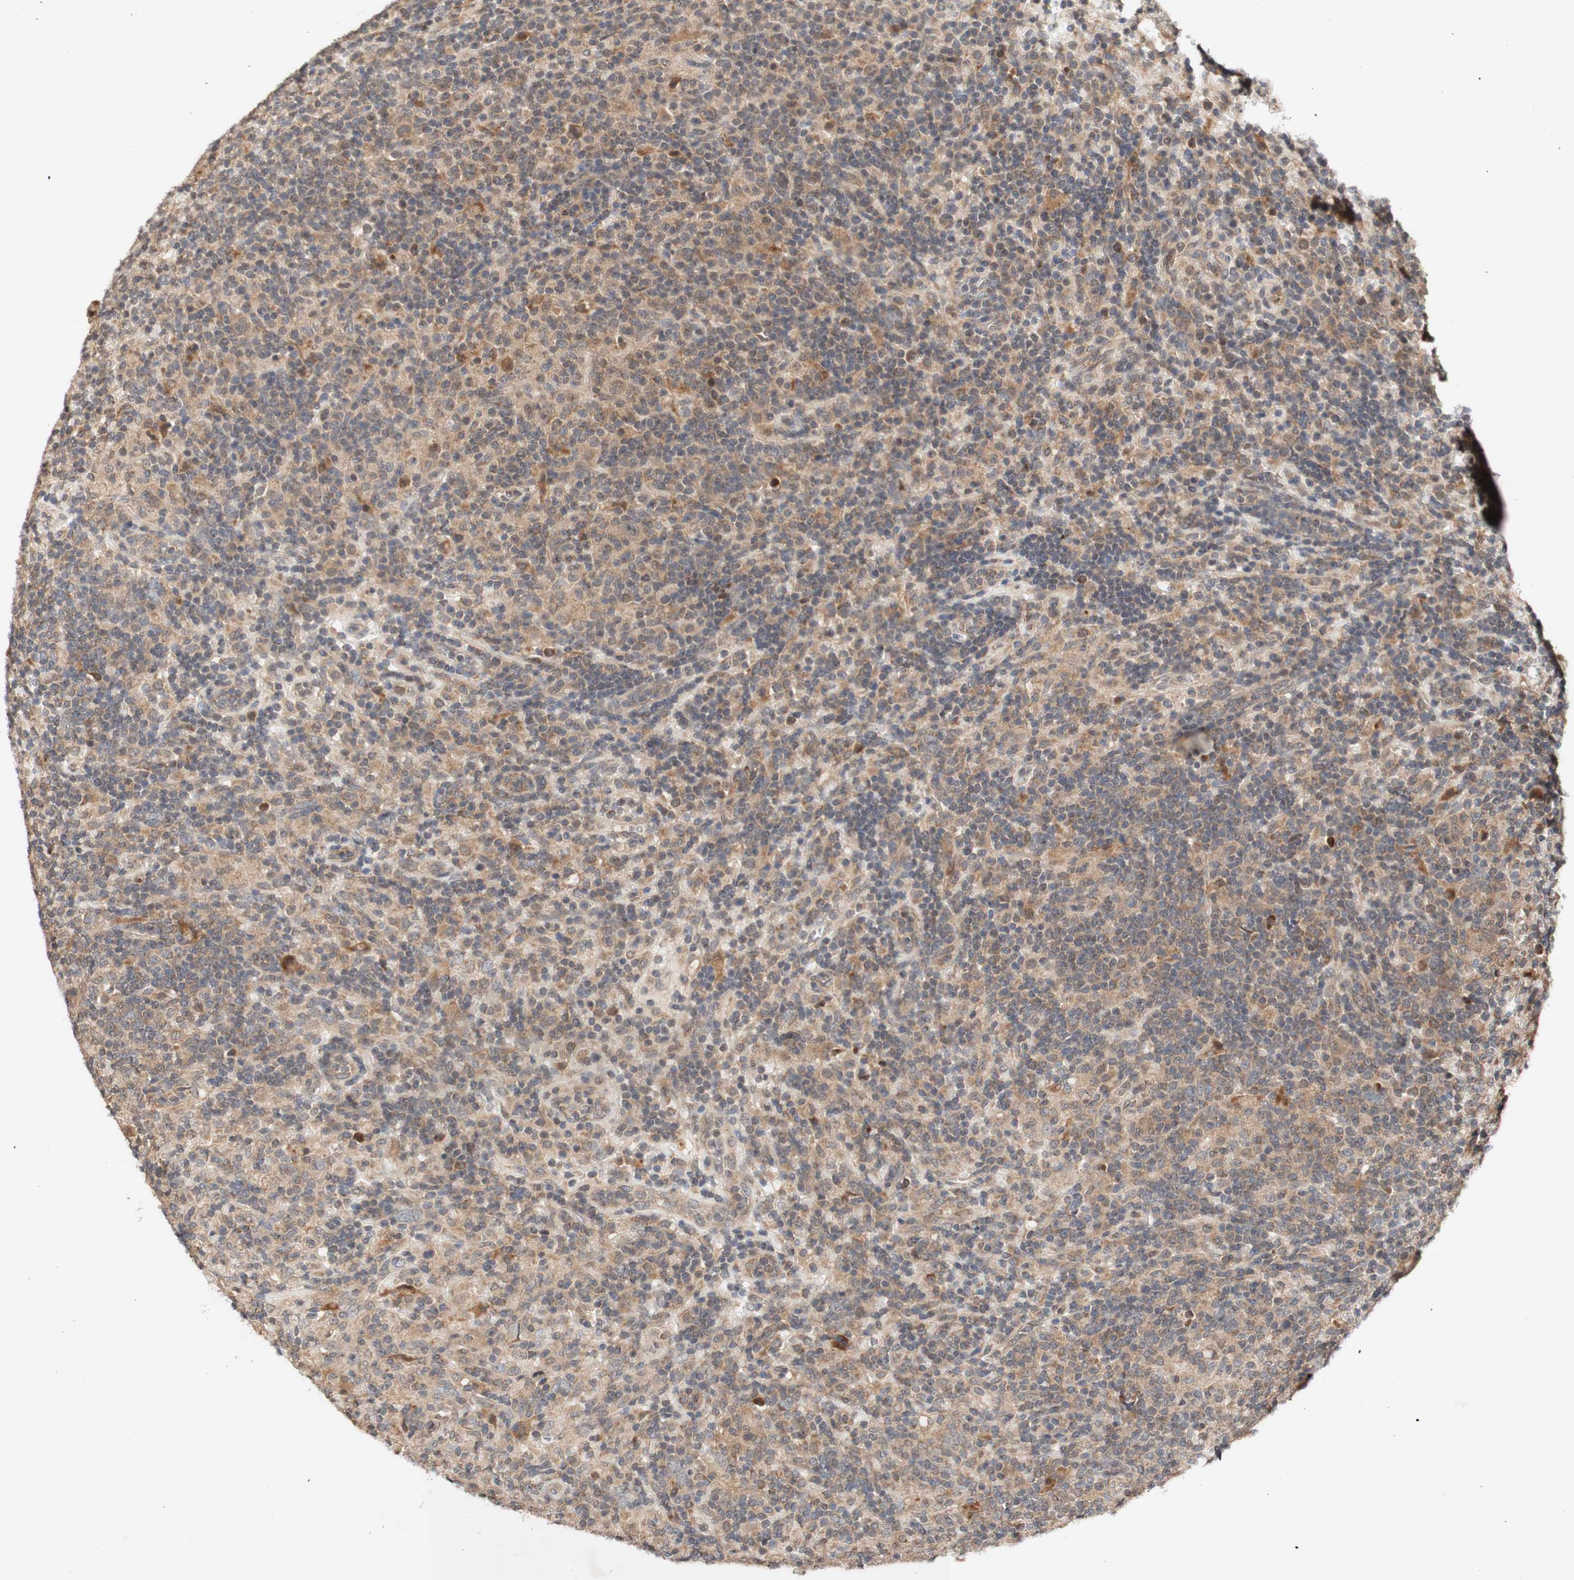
{"staining": {"intensity": "weak", "quantity": ">75%", "location": "cytoplasmic/membranous"}, "tissue": "lymphoma", "cell_type": "Tumor cells", "image_type": "cancer", "snomed": [{"axis": "morphology", "description": "Hodgkin's disease, NOS"}, {"axis": "topography", "description": "Lymph node"}], "caption": "Human lymphoma stained with a brown dye exhibits weak cytoplasmic/membranous positive staining in approximately >75% of tumor cells.", "gene": "PIN1", "patient": {"sex": "male", "age": 70}}